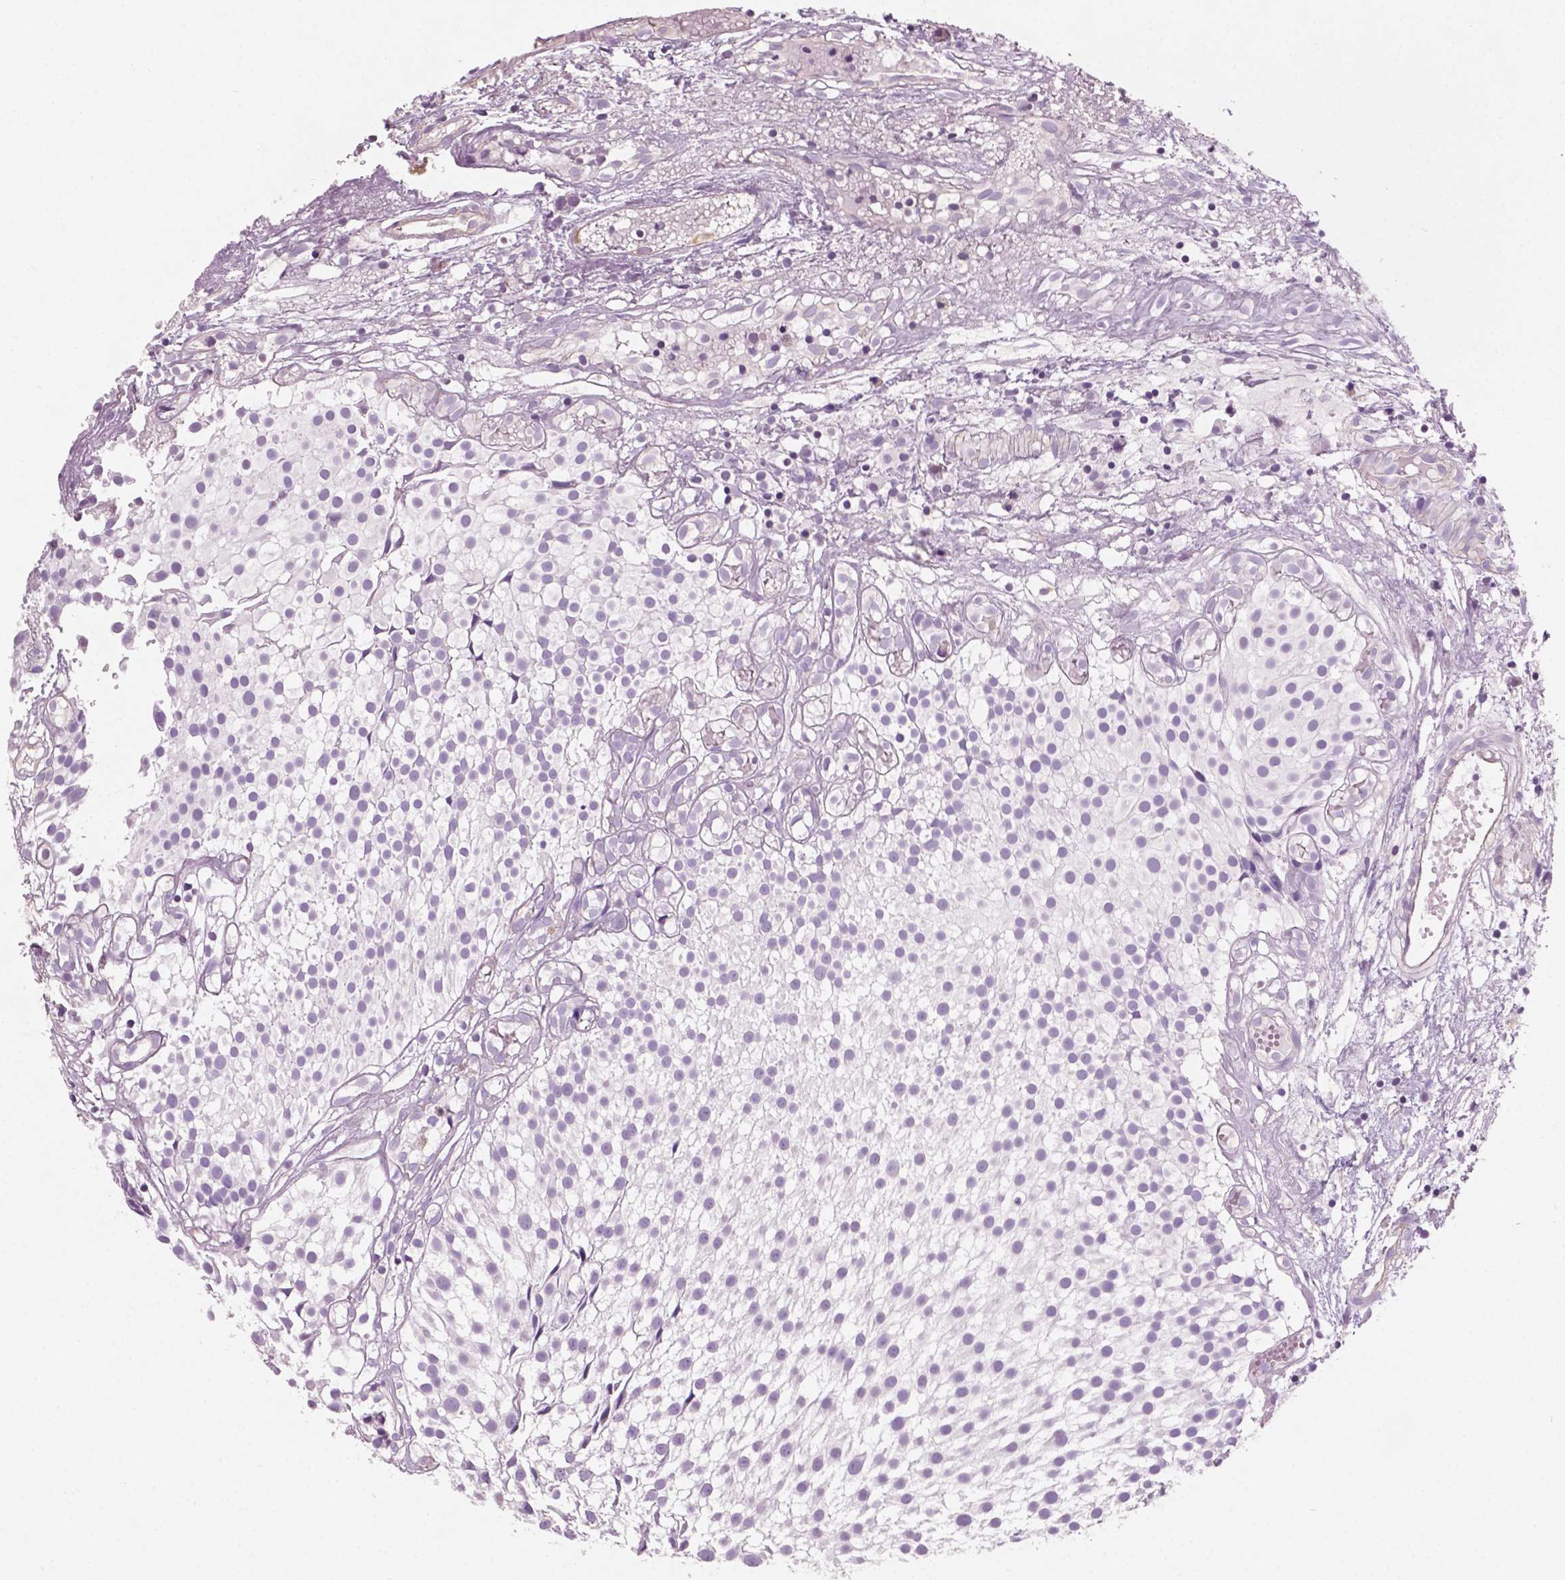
{"staining": {"intensity": "negative", "quantity": "none", "location": "none"}, "tissue": "urothelial cancer", "cell_type": "Tumor cells", "image_type": "cancer", "snomed": [{"axis": "morphology", "description": "Urothelial carcinoma, Low grade"}, {"axis": "topography", "description": "Urinary bladder"}], "caption": "IHC of urothelial cancer shows no staining in tumor cells. Nuclei are stained in blue.", "gene": "AWAT1", "patient": {"sex": "male", "age": 79}}